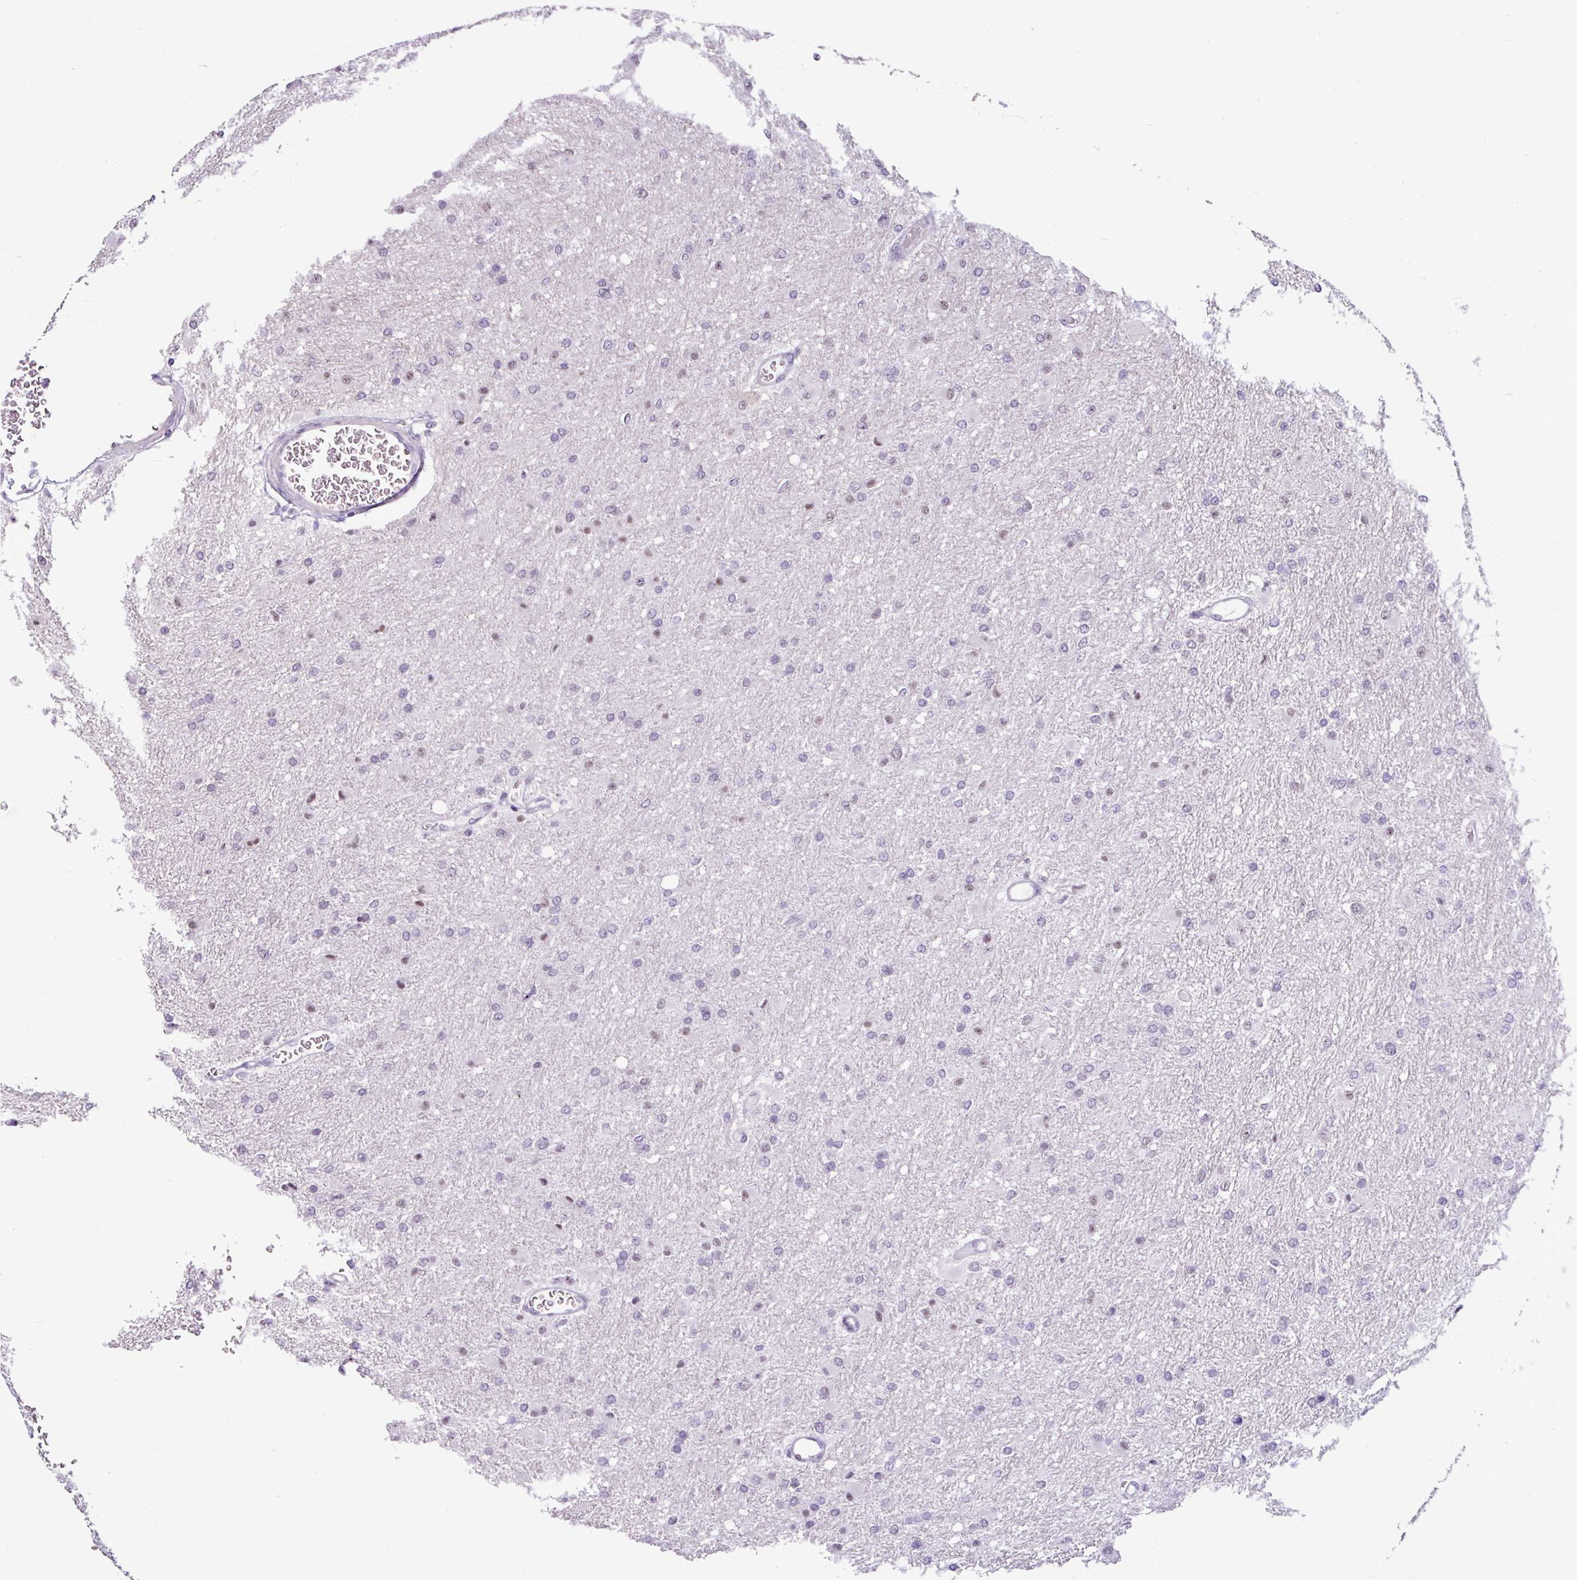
{"staining": {"intensity": "weak", "quantity": "<25%", "location": "nuclear"}, "tissue": "glioma", "cell_type": "Tumor cells", "image_type": "cancer", "snomed": [{"axis": "morphology", "description": "Glioma, malignant, High grade"}, {"axis": "topography", "description": "Cerebral cortex"}], "caption": "DAB immunohistochemical staining of malignant high-grade glioma exhibits no significant positivity in tumor cells.", "gene": "UTP18", "patient": {"sex": "female", "age": 36}}